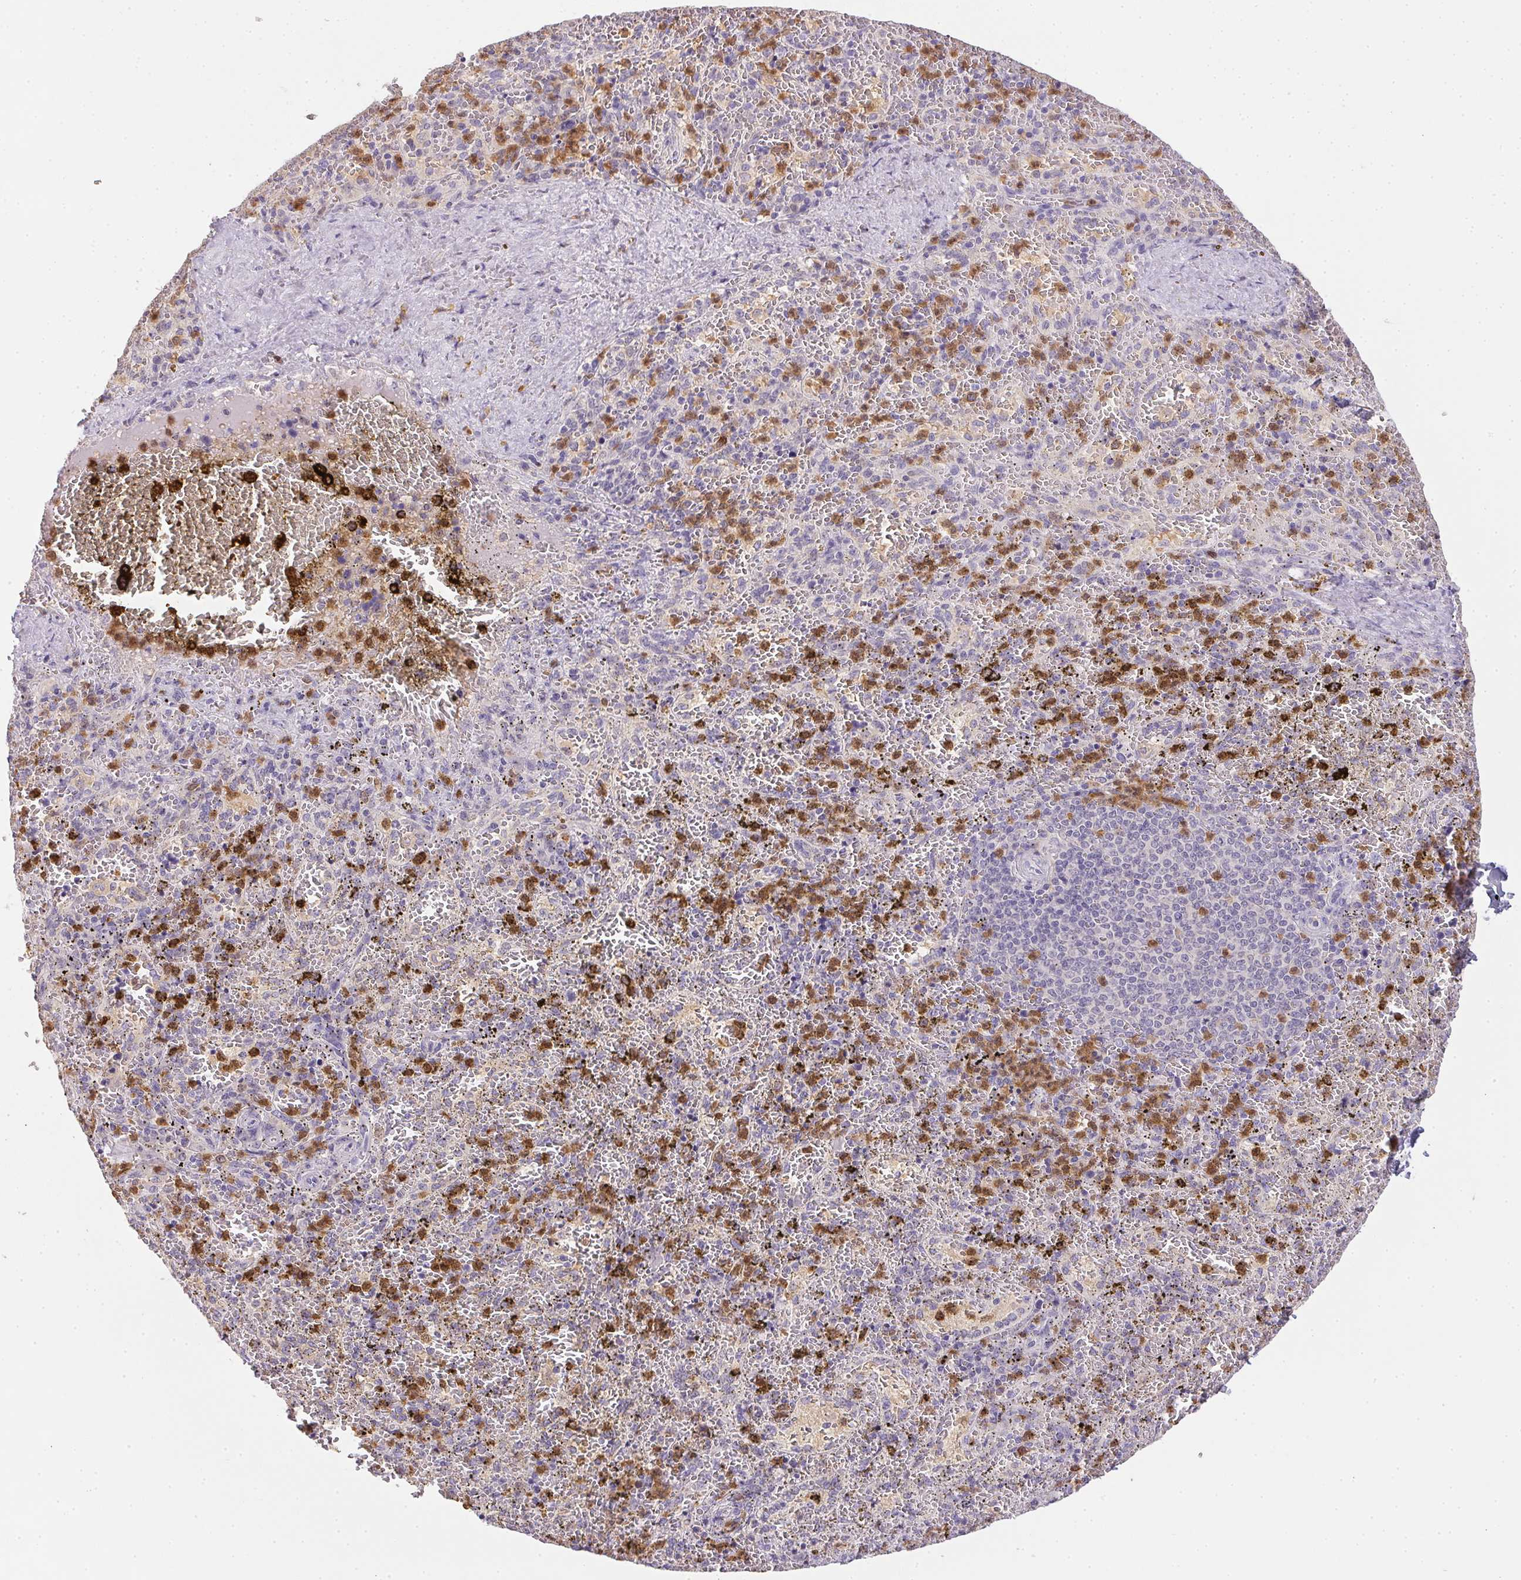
{"staining": {"intensity": "moderate", "quantity": "<25%", "location": "cytoplasmic/membranous"}, "tissue": "spleen", "cell_type": "Cells in red pulp", "image_type": "normal", "snomed": [{"axis": "morphology", "description": "Normal tissue, NOS"}, {"axis": "topography", "description": "Spleen"}], "caption": "A brown stain labels moderate cytoplasmic/membranous positivity of a protein in cells in red pulp of normal human spleen. The staining is performed using DAB (3,3'-diaminobenzidine) brown chromogen to label protein expression. The nuclei are counter-stained blue using hematoxylin.", "gene": "DNAJC5G", "patient": {"sex": "female", "age": 50}}